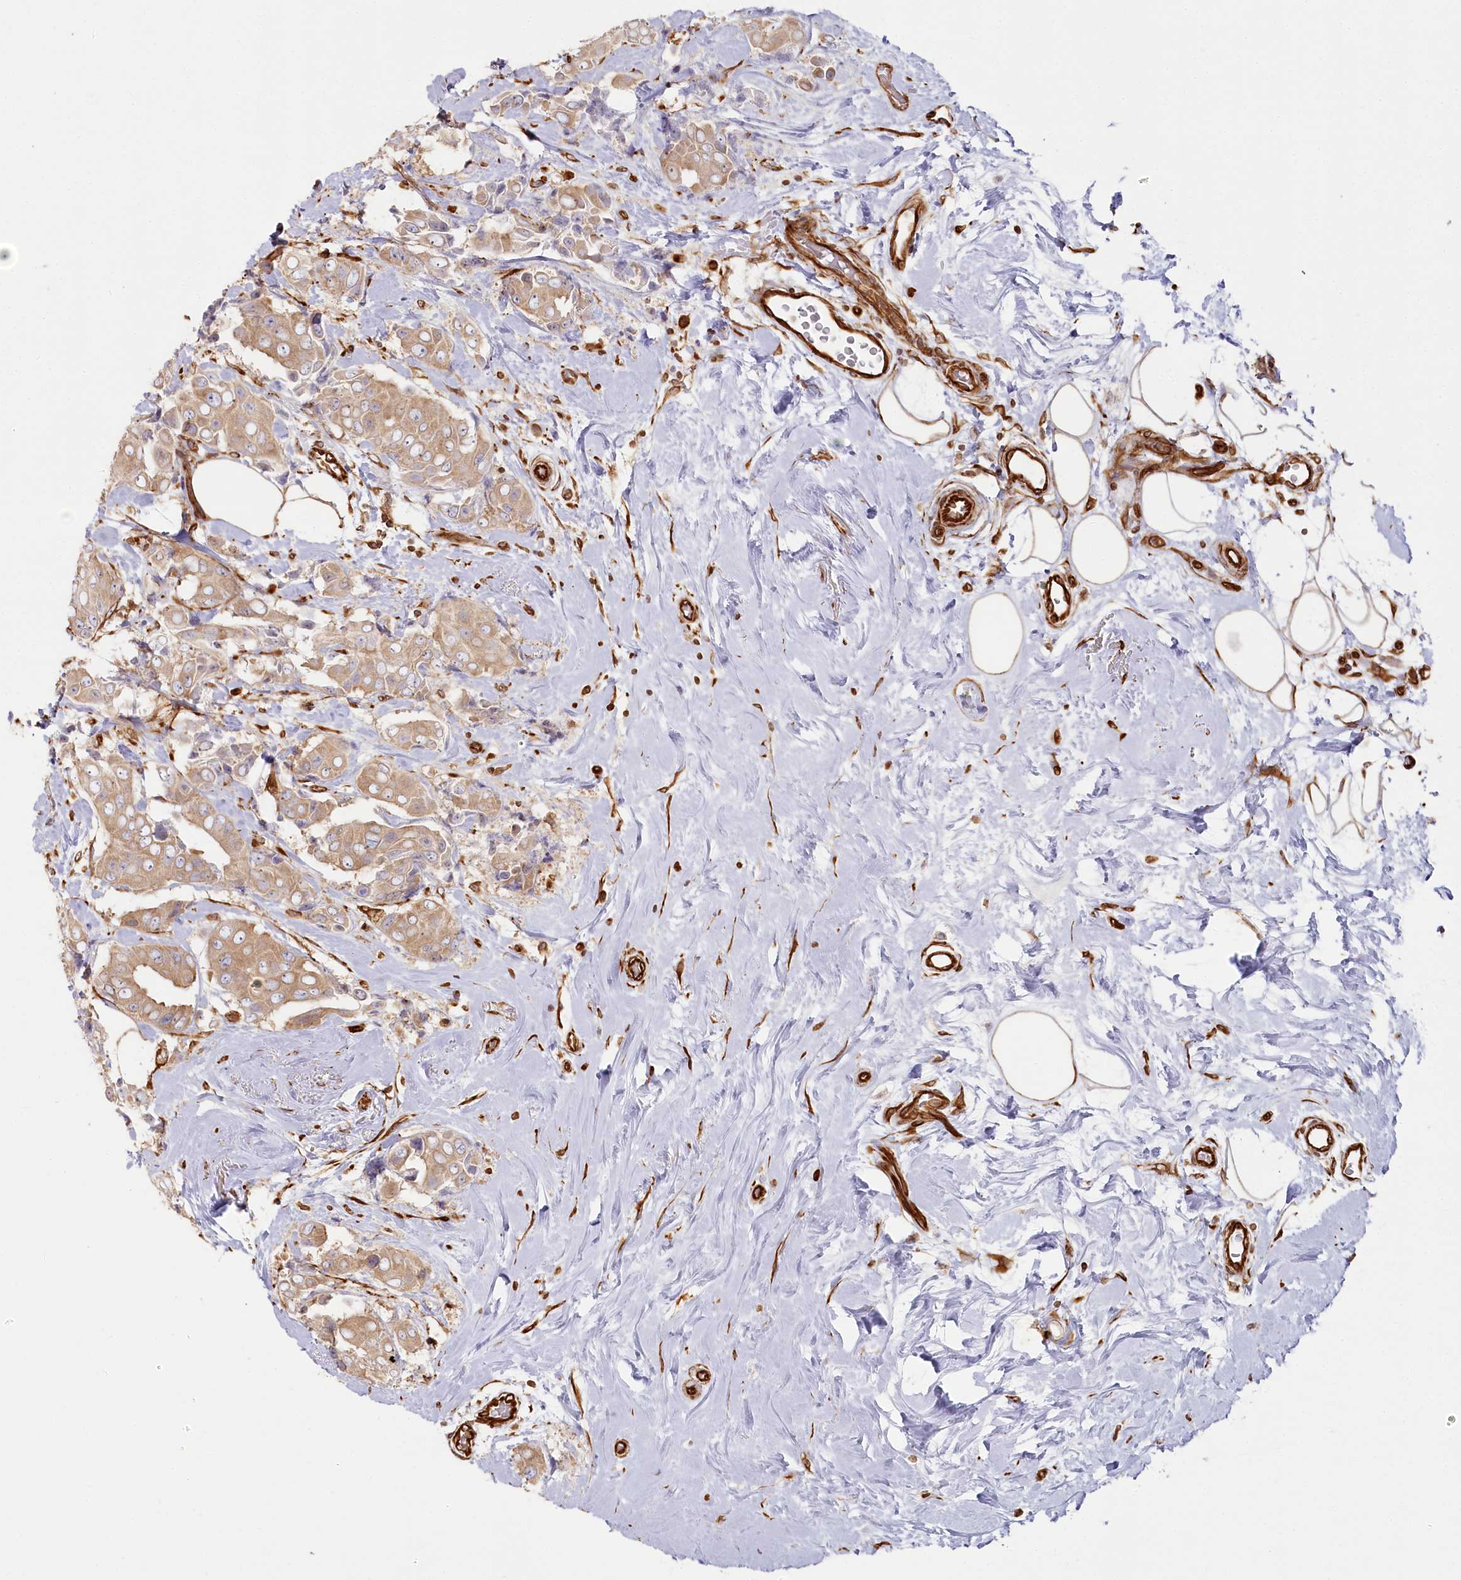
{"staining": {"intensity": "moderate", "quantity": ">75%", "location": "cytoplasmic/membranous"}, "tissue": "breast cancer", "cell_type": "Tumor cells", "image_type": "cancer", "snomed": [{"axis": "morphology", "description": "Normal tissue, NOS"}, {"axis": "morphology", "description": "Duct carcinoma"}, {"axis": "topography", "description": "Breast"}], "caption": "The micrograph demonstrates a brown stain indicating the presence of a protein in the cytoplasmic/membranous of tumor cells in breast cancer.", "gene": "TTC1", "patient": {"sex": "female", "age": 39}}